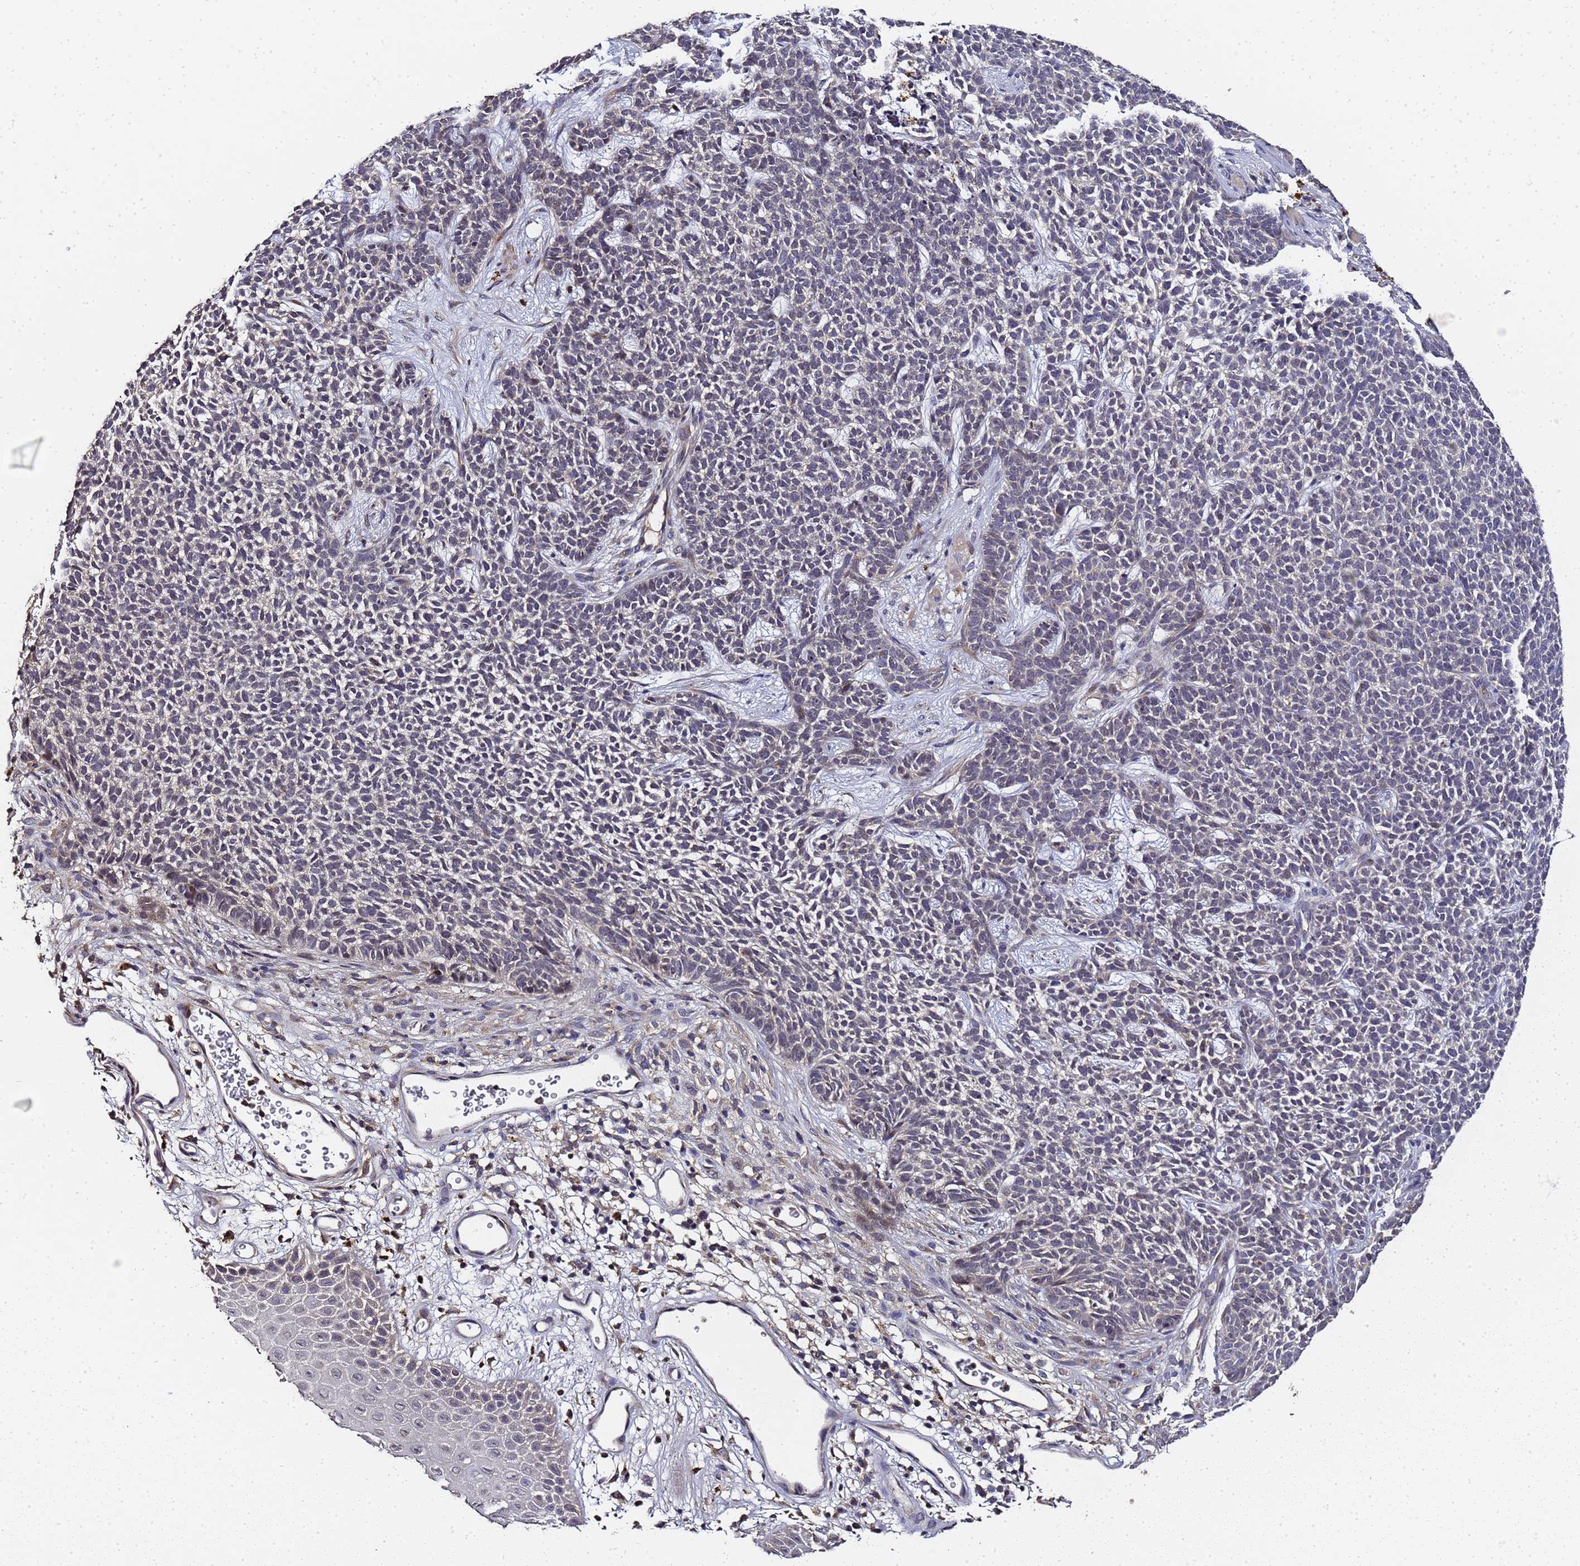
{"staining": {"intensity": "negative", "quantity": "none", "location": "none"}, "tissue": "skin cancer", "cell_type": "Tumor cells", "image_type": "cancer", "snomed": [{"axis": "morphology", "description": "Basal cell carcinoma"}, {"axis": "topography", "description": "Skin"}], "caption": "DAB immunohistochemical staining of skin basal cell carcinoma demonstrates no significant expression in tumor cells. (DAB IHC, high magnification).", "gene": "LGI4", "patient": {"sex": "female", "age": 84}}